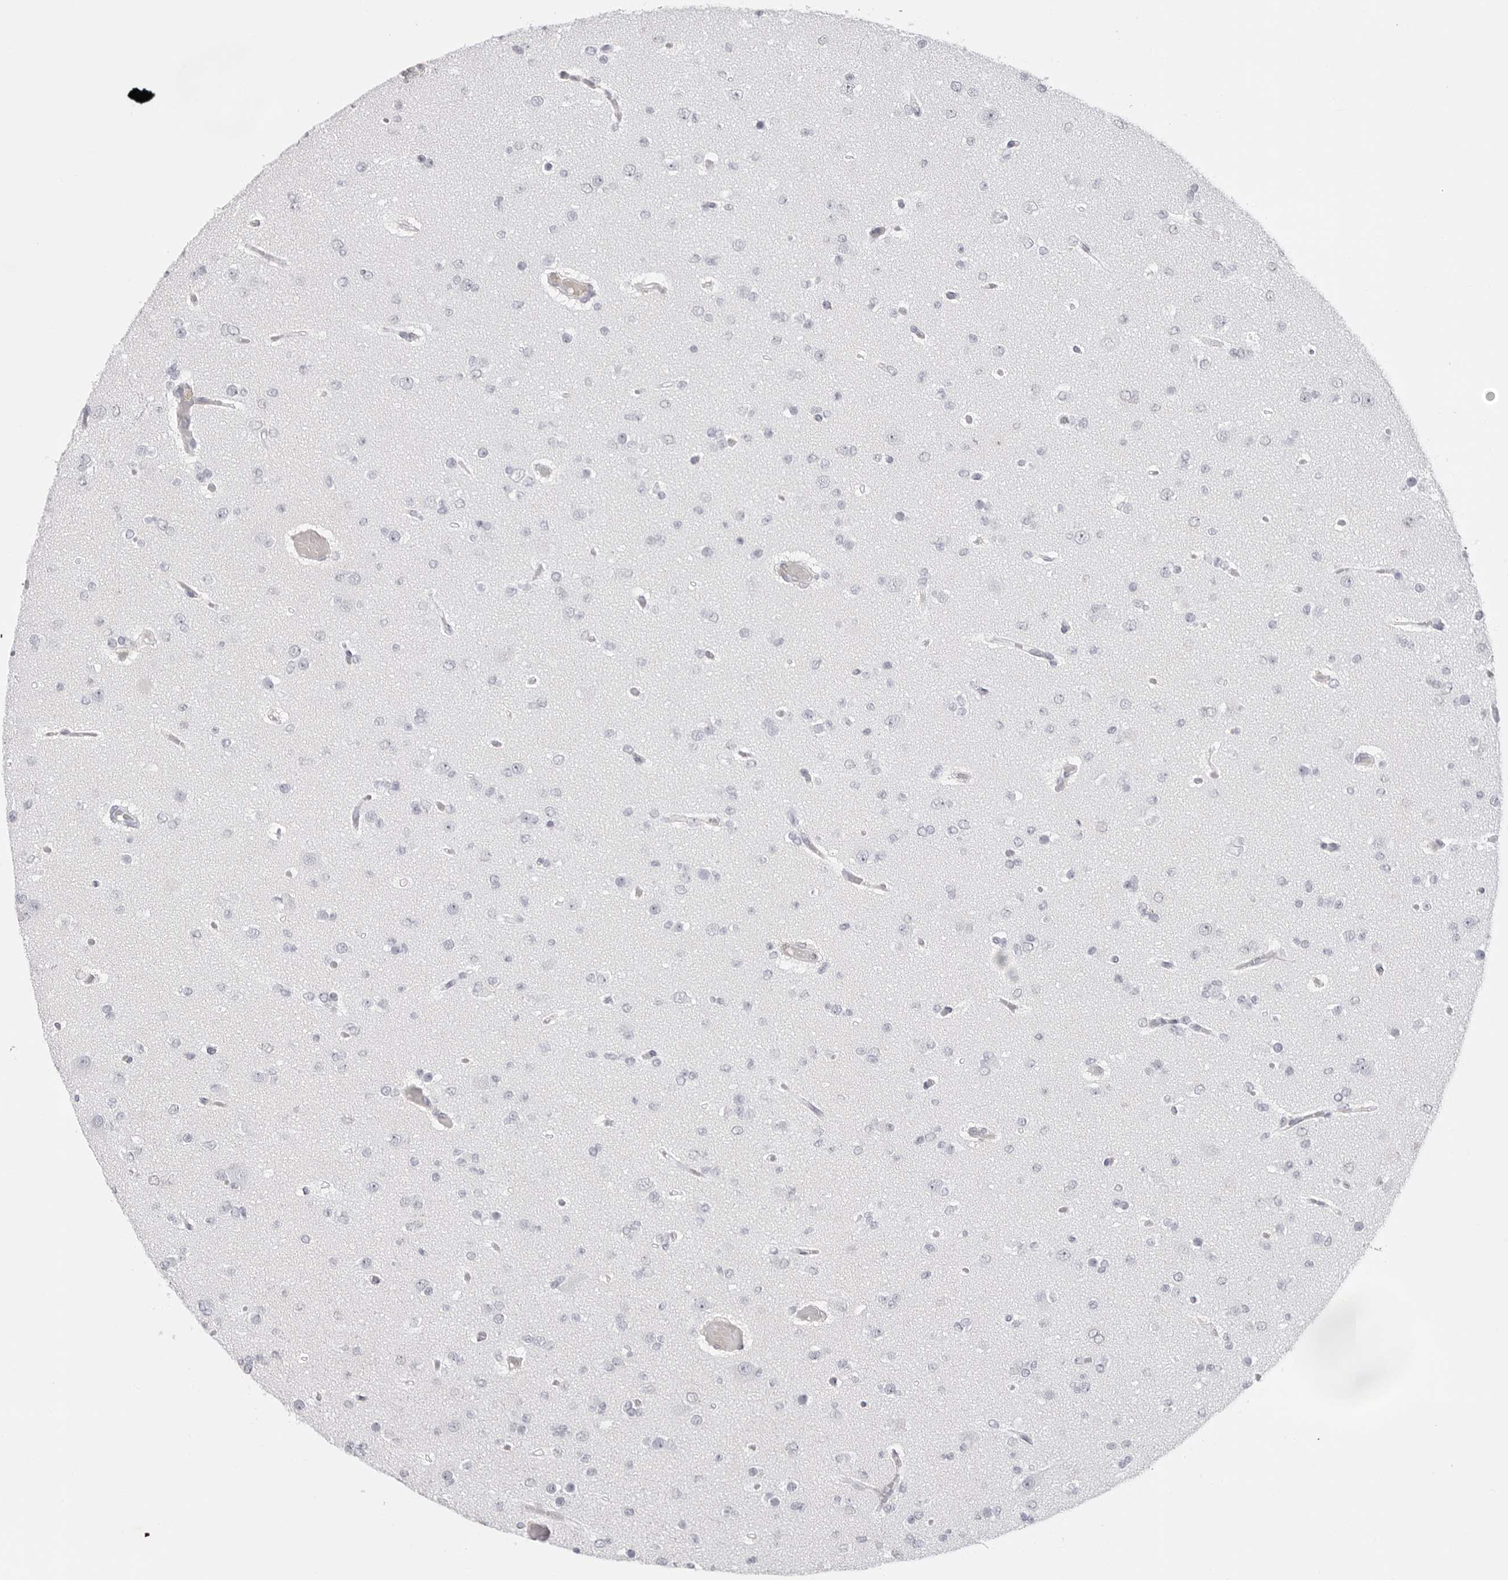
{"staining": {"intensity": "negative", "quantity": "none", "location": "none"}, "tissue": "glioma", "cell_type": "Tumor cells", "image_type": "cancer", "snomed": [{"axis": "morphology", "description": "Glioma, malignant, Low grade"}, {"axis": "topography", "description": "Brain"}], "caption": "High magnification brightfield microscopy of malignant low-grade glioma stained with DAB (brown) and counterstained with hematoxylin (blue): tumor cells show no significant expression. The staining is performed using DAB brown chromogen with nuclei counter-stained in using hematoxylin.", "gene": "TSSK1B", "patient": {"sex": "female", "age": 22}}